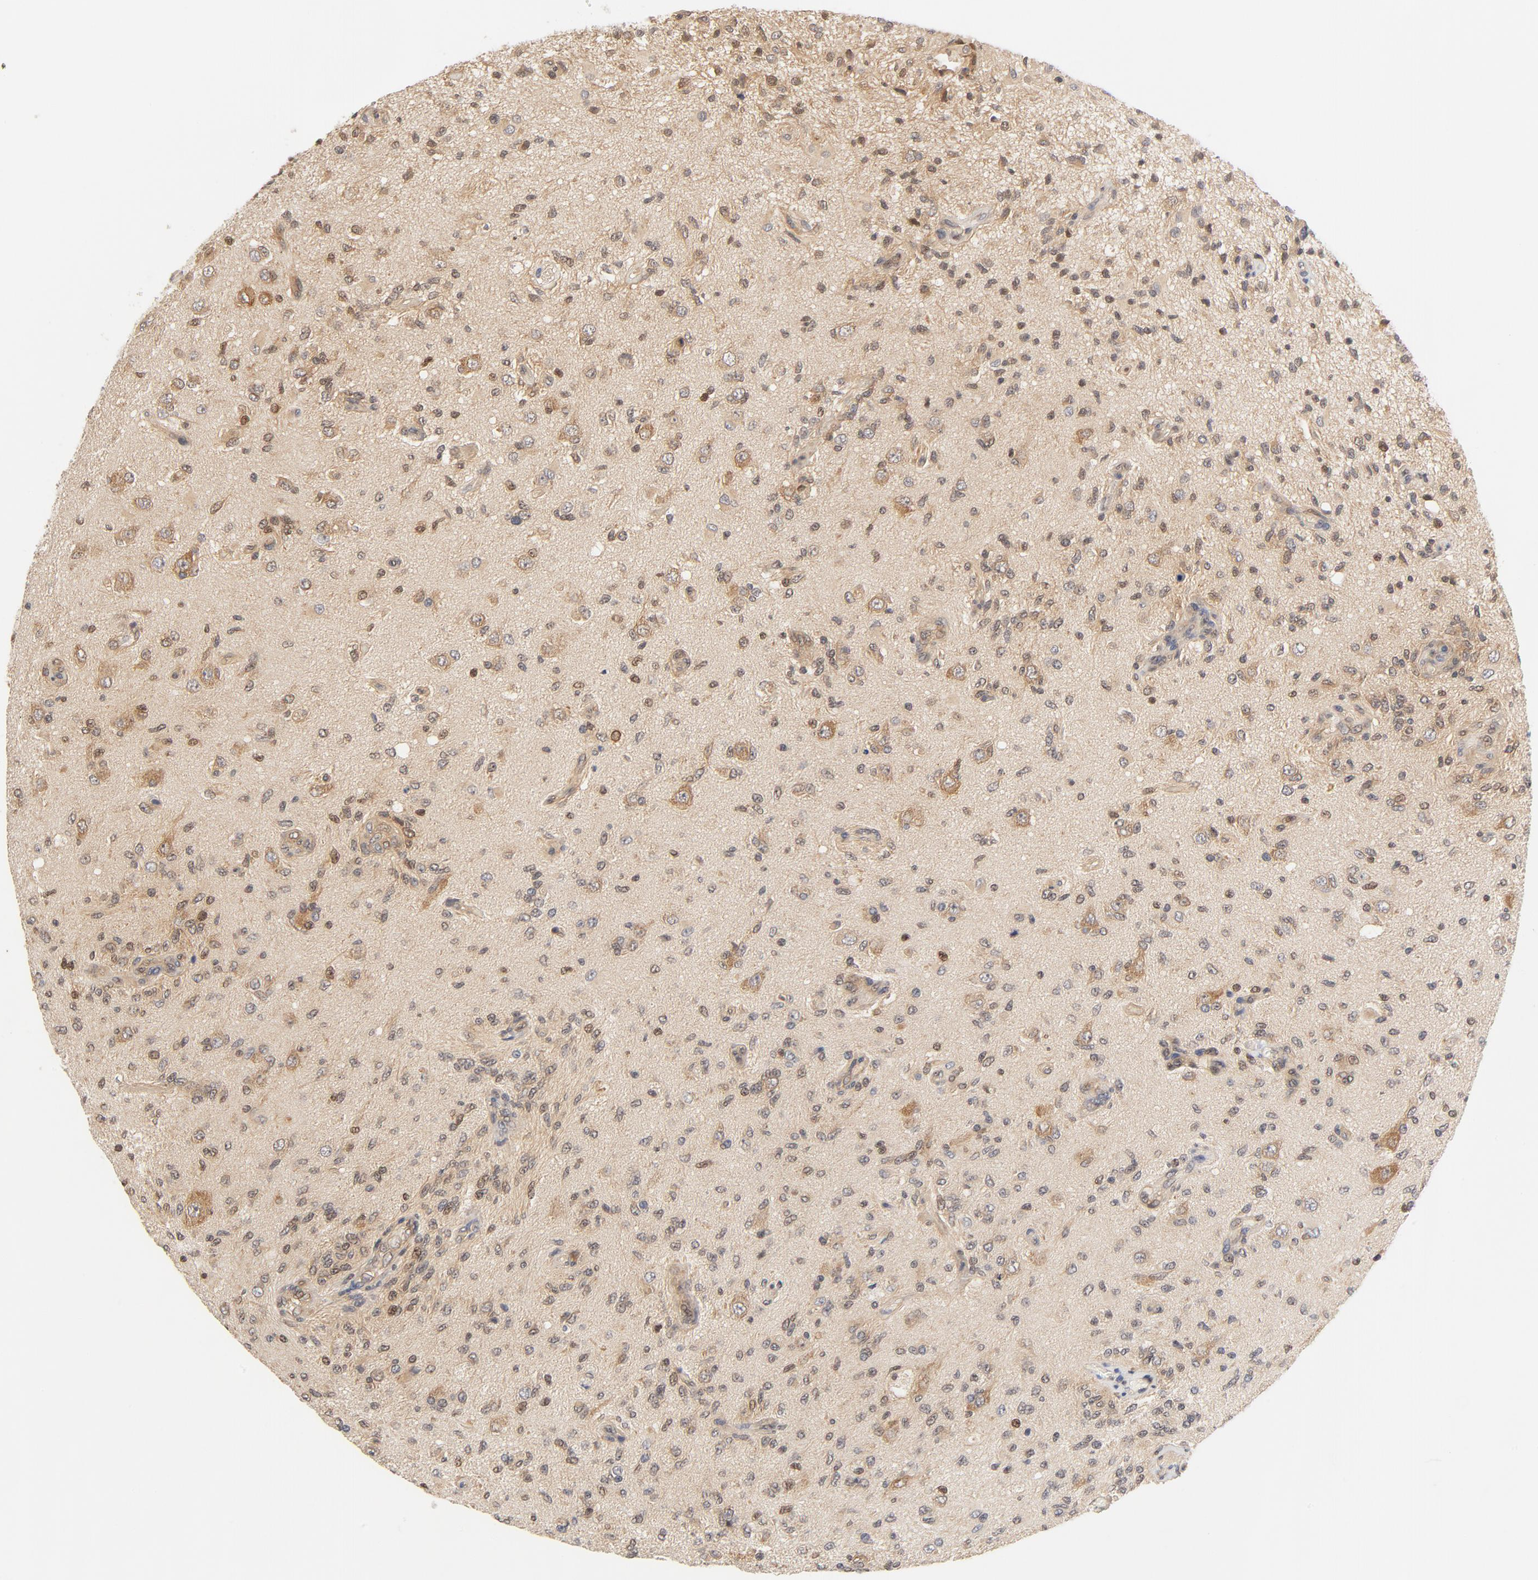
{"staining": {"intensity": "moderate", "quantity": ">75%", "location": "cytoplasmic/membranous,nuclear"}, "tissue": "glioma", "cell_type": "Tumor cells", "image_type": "cancer", "snomed": [{"axis": "morphology", "description": "Normal tissue, NOS"}, {"axis": "morphology", "description": "Glioma, malignant, High grade"}, {"axis": "topography", "description": "Cerebral cortex"}], "caption": "Protein staining by immunohistochemistry (IHC) exhibits moderate cytoplasmic/membranous and nuclear staining in approximately >75% of tumor cells in glioma. (DAB IHC, brown staining for protein, blue staining for nuclei).", "gene": "EIF4E", "patient": {"sex": "male", "age": 77}}